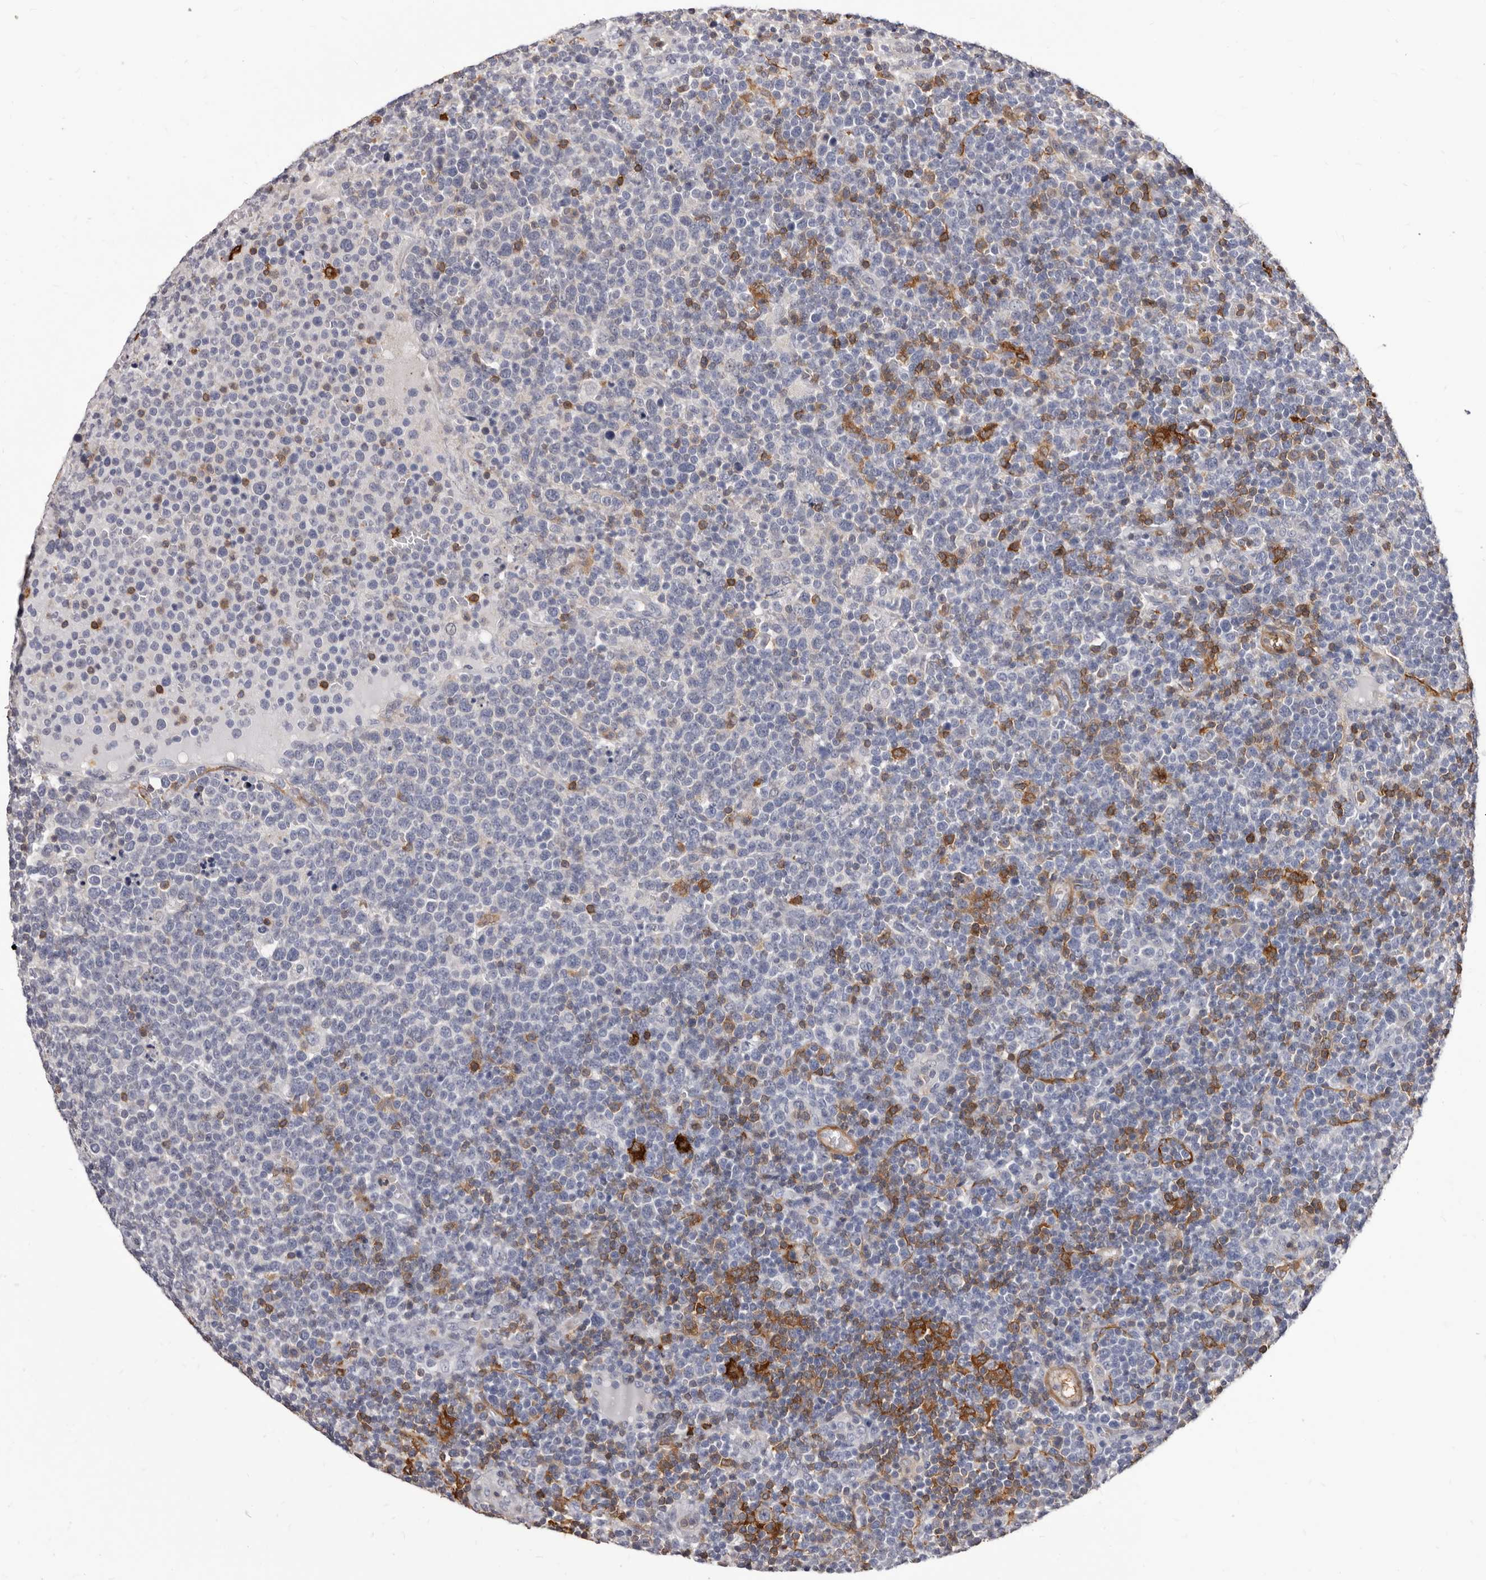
{"staining": {"intensity": "negative", "quantity": "none", "location": "none"}, "tissue": "lymphoma", "cell_type": "Tumor cells", "image_type": "cancer", "snomed": [{"axis": "morphology", "description": "Malignant lymphoma, non-Hodgkin's type, High grade"}, {"axis": "topography", "description": "Lymph node"}], "caption": "A photomicrograph of human malignant lymphoma, non-Hodgkin's type (high-grade) is negative for staining in tumor cells.", "gene": "NIBAN1", "patient": {"sex": "male", "age": 61}}